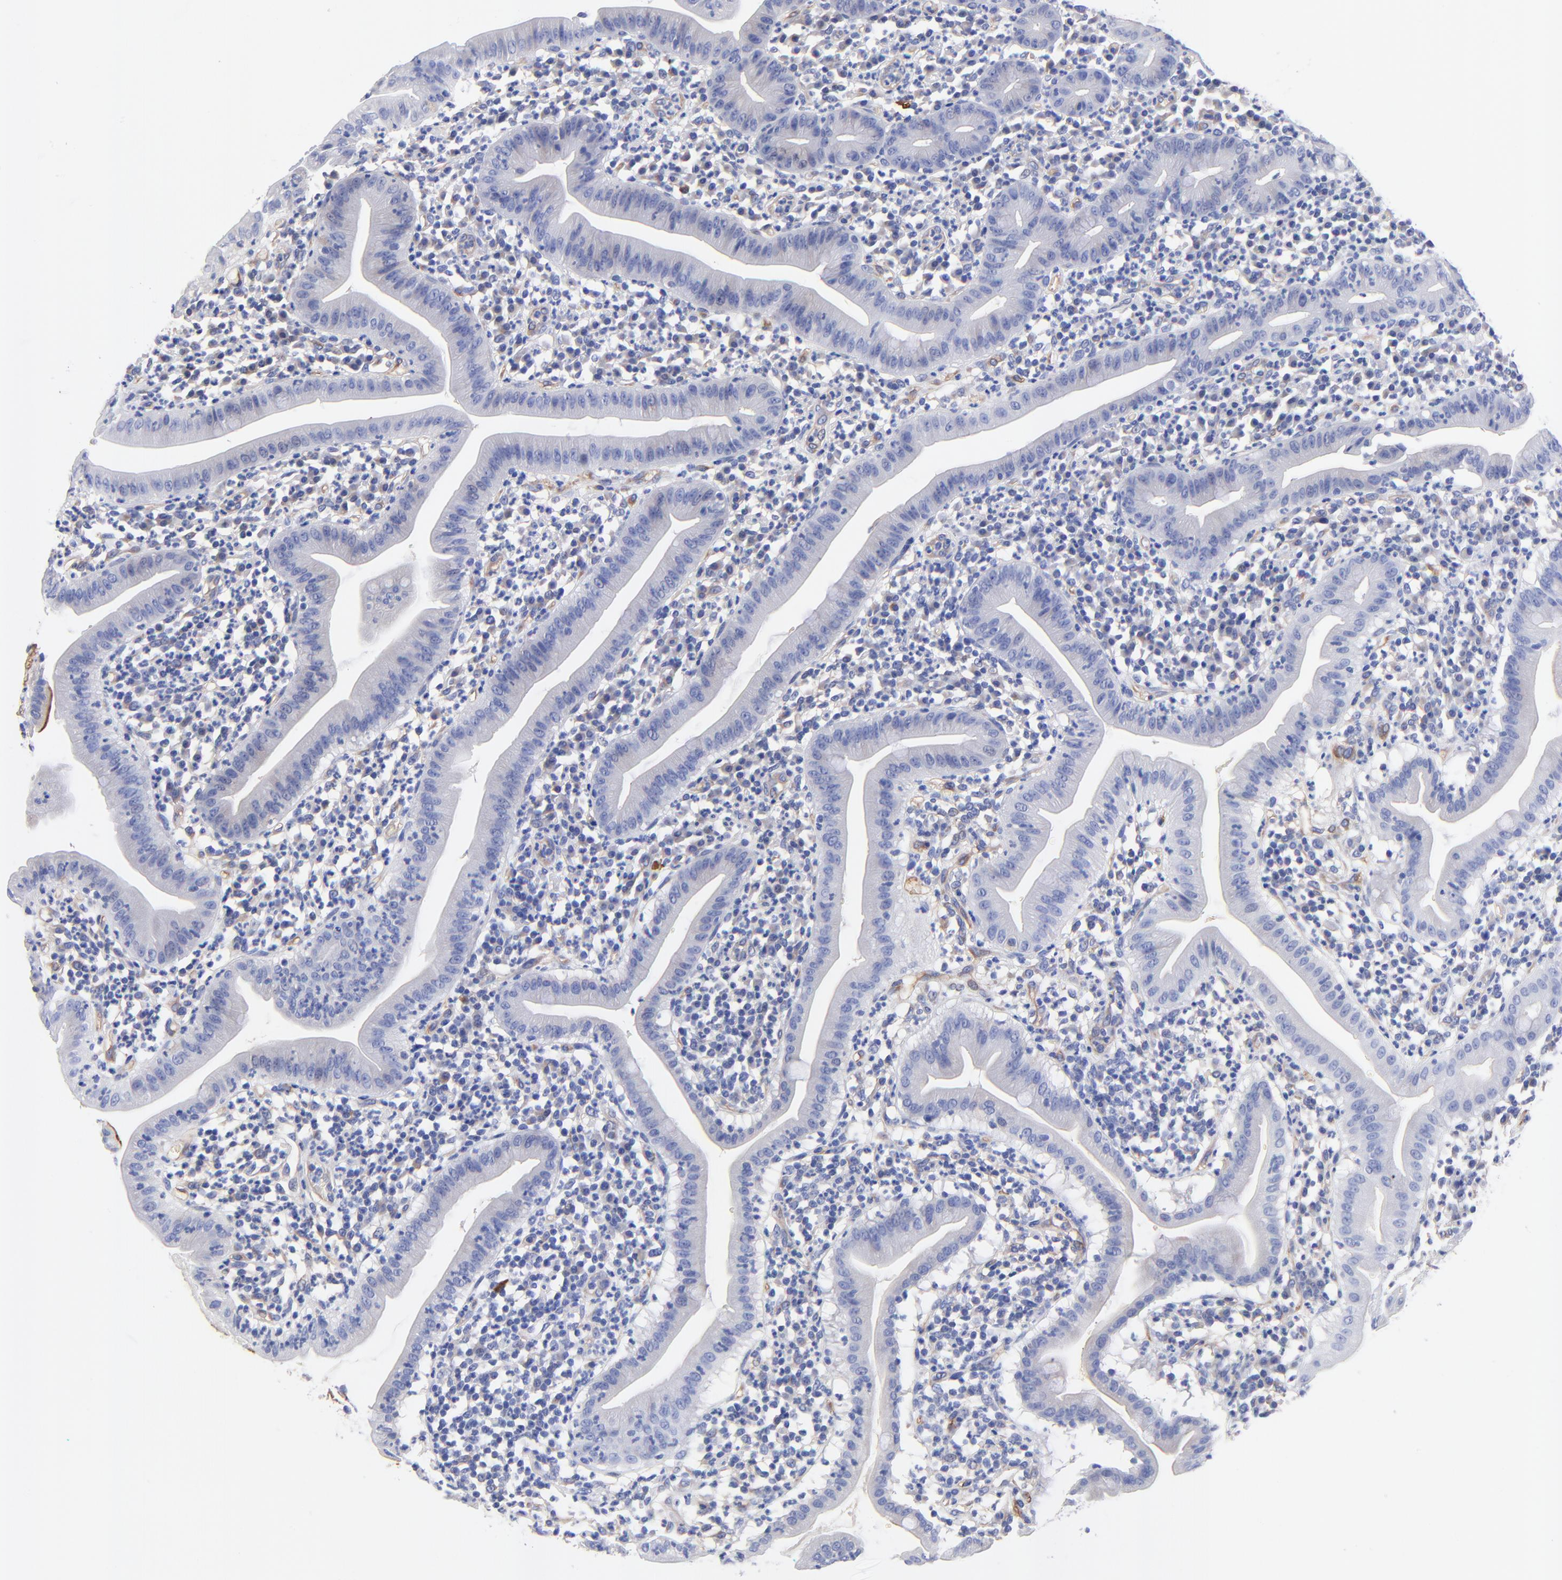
{"staining": {"intensity": "strong", "quantity": ">75%", "location": "cytoplasmic/membranous"}, "tissue": "duodenum", "cell_type": "Glandular cells", "image_type": "normal", "snomed": [{"axis": "morphology", "description": "Normal tissue, NOS"}, {"axis": "topography", "description": "Duodenum"}], "caption": "Immunohistochemistry photomicrograph of unremarkable duodenum stained for a protein (brown), which reveals high levels of strong cytoplasmic/membranous expression in about >75% of glandular cells.", "gene": "SLC44A2", "patient": {"sex": "male", "age": 50}}